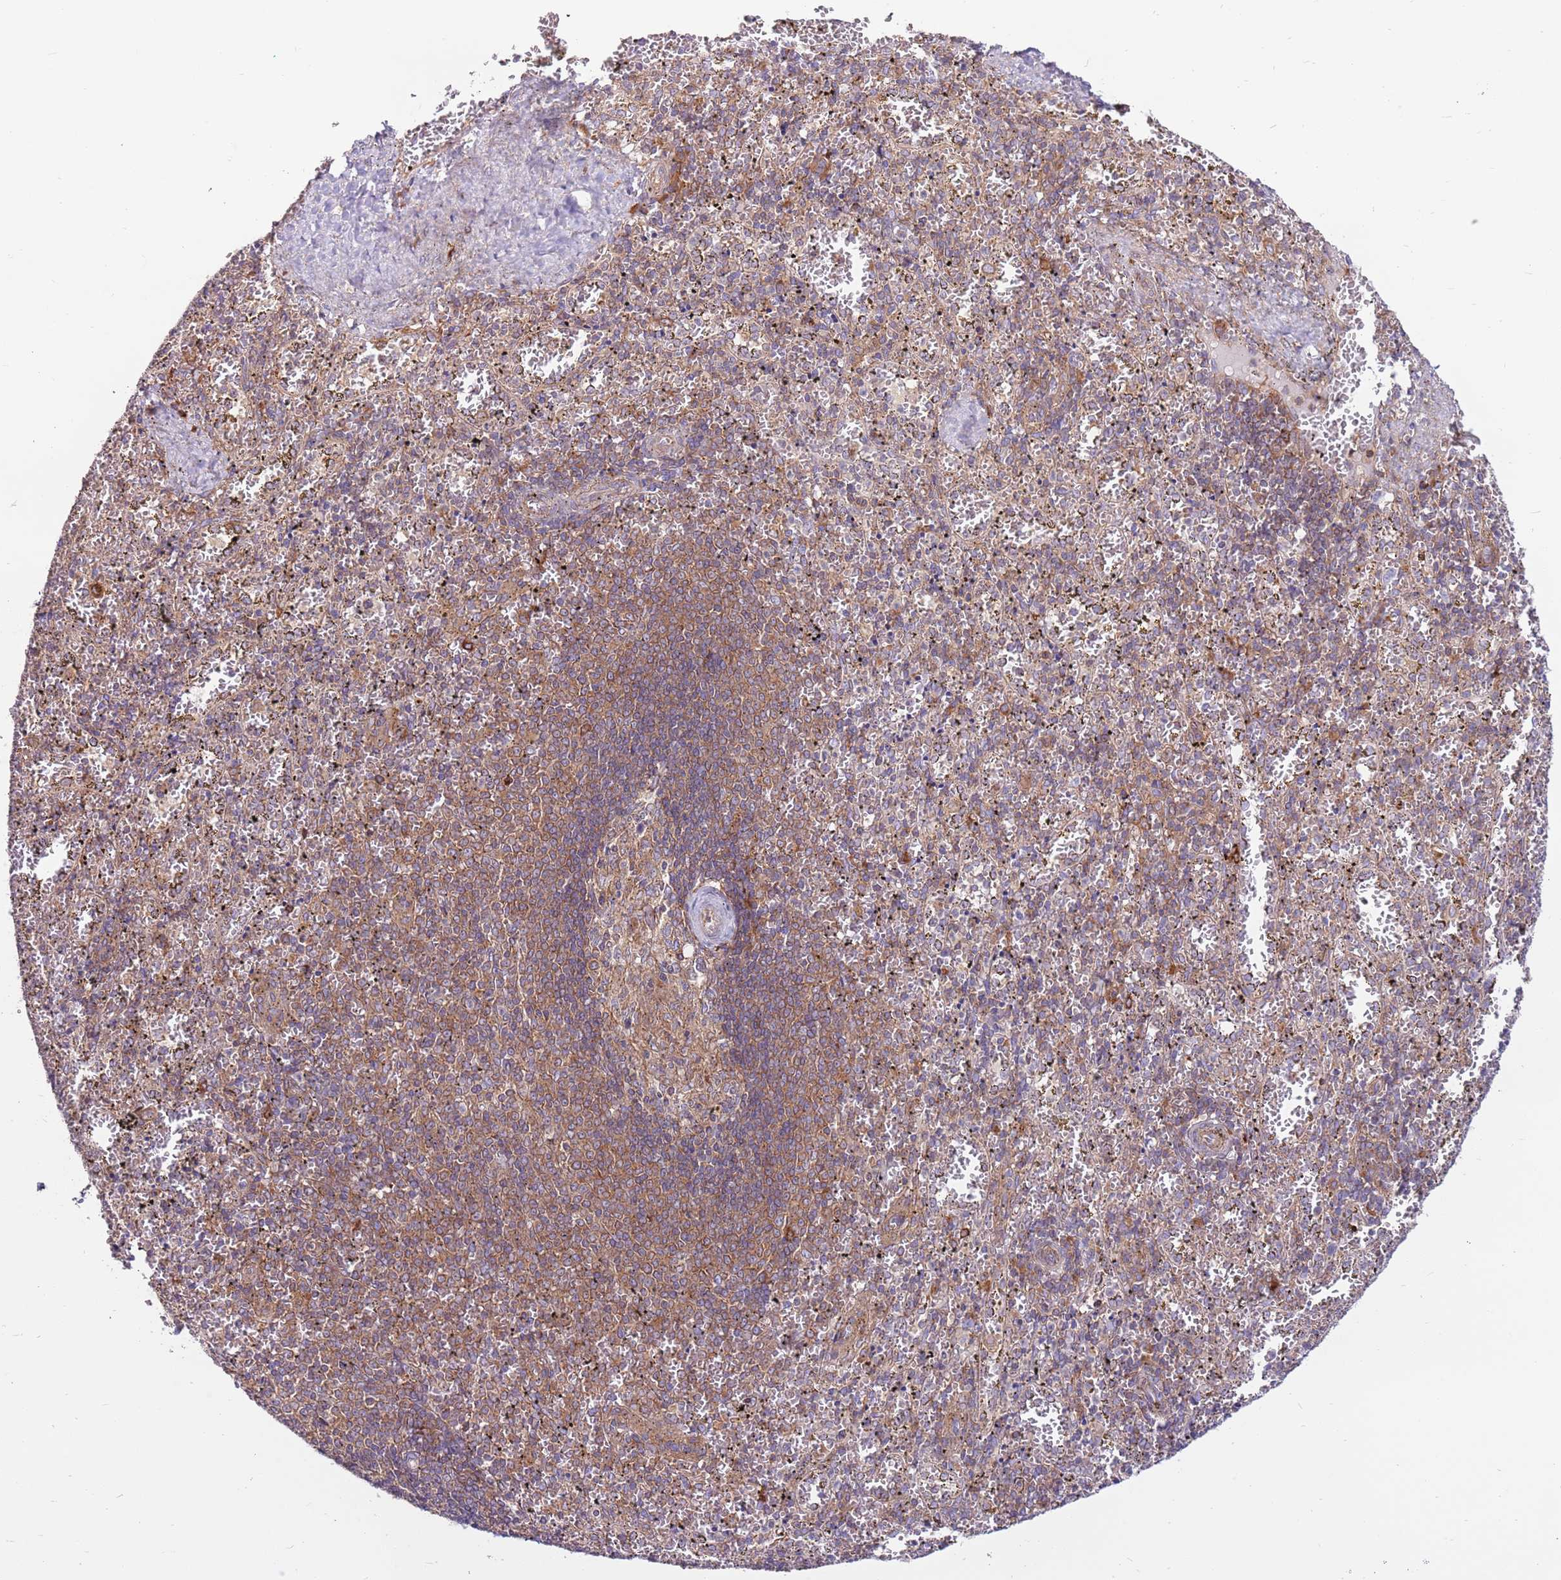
{"staining": {"intensity": "moderate", "quantity": "<25%", "location": "cytoplasmic/membranous"}, "tissue": "spleen", "cell_type": "Cells in red pulp", "image_type": "normal", "snomed": [{"axis": "morphology", "description": "Normal tissue, NOS"}, {"axis": "topography", "description": "Spleen"}], "caption": "Immunohistochemistry (IHC) micrograph of normal spleen stained for a protein (brown), which displays low levels of moderate cytoplasmic/membranous staining in about <25% of cells in red pulp.", "gene": "DDX19B", "patient": {"sex": "male", "age": 11}}